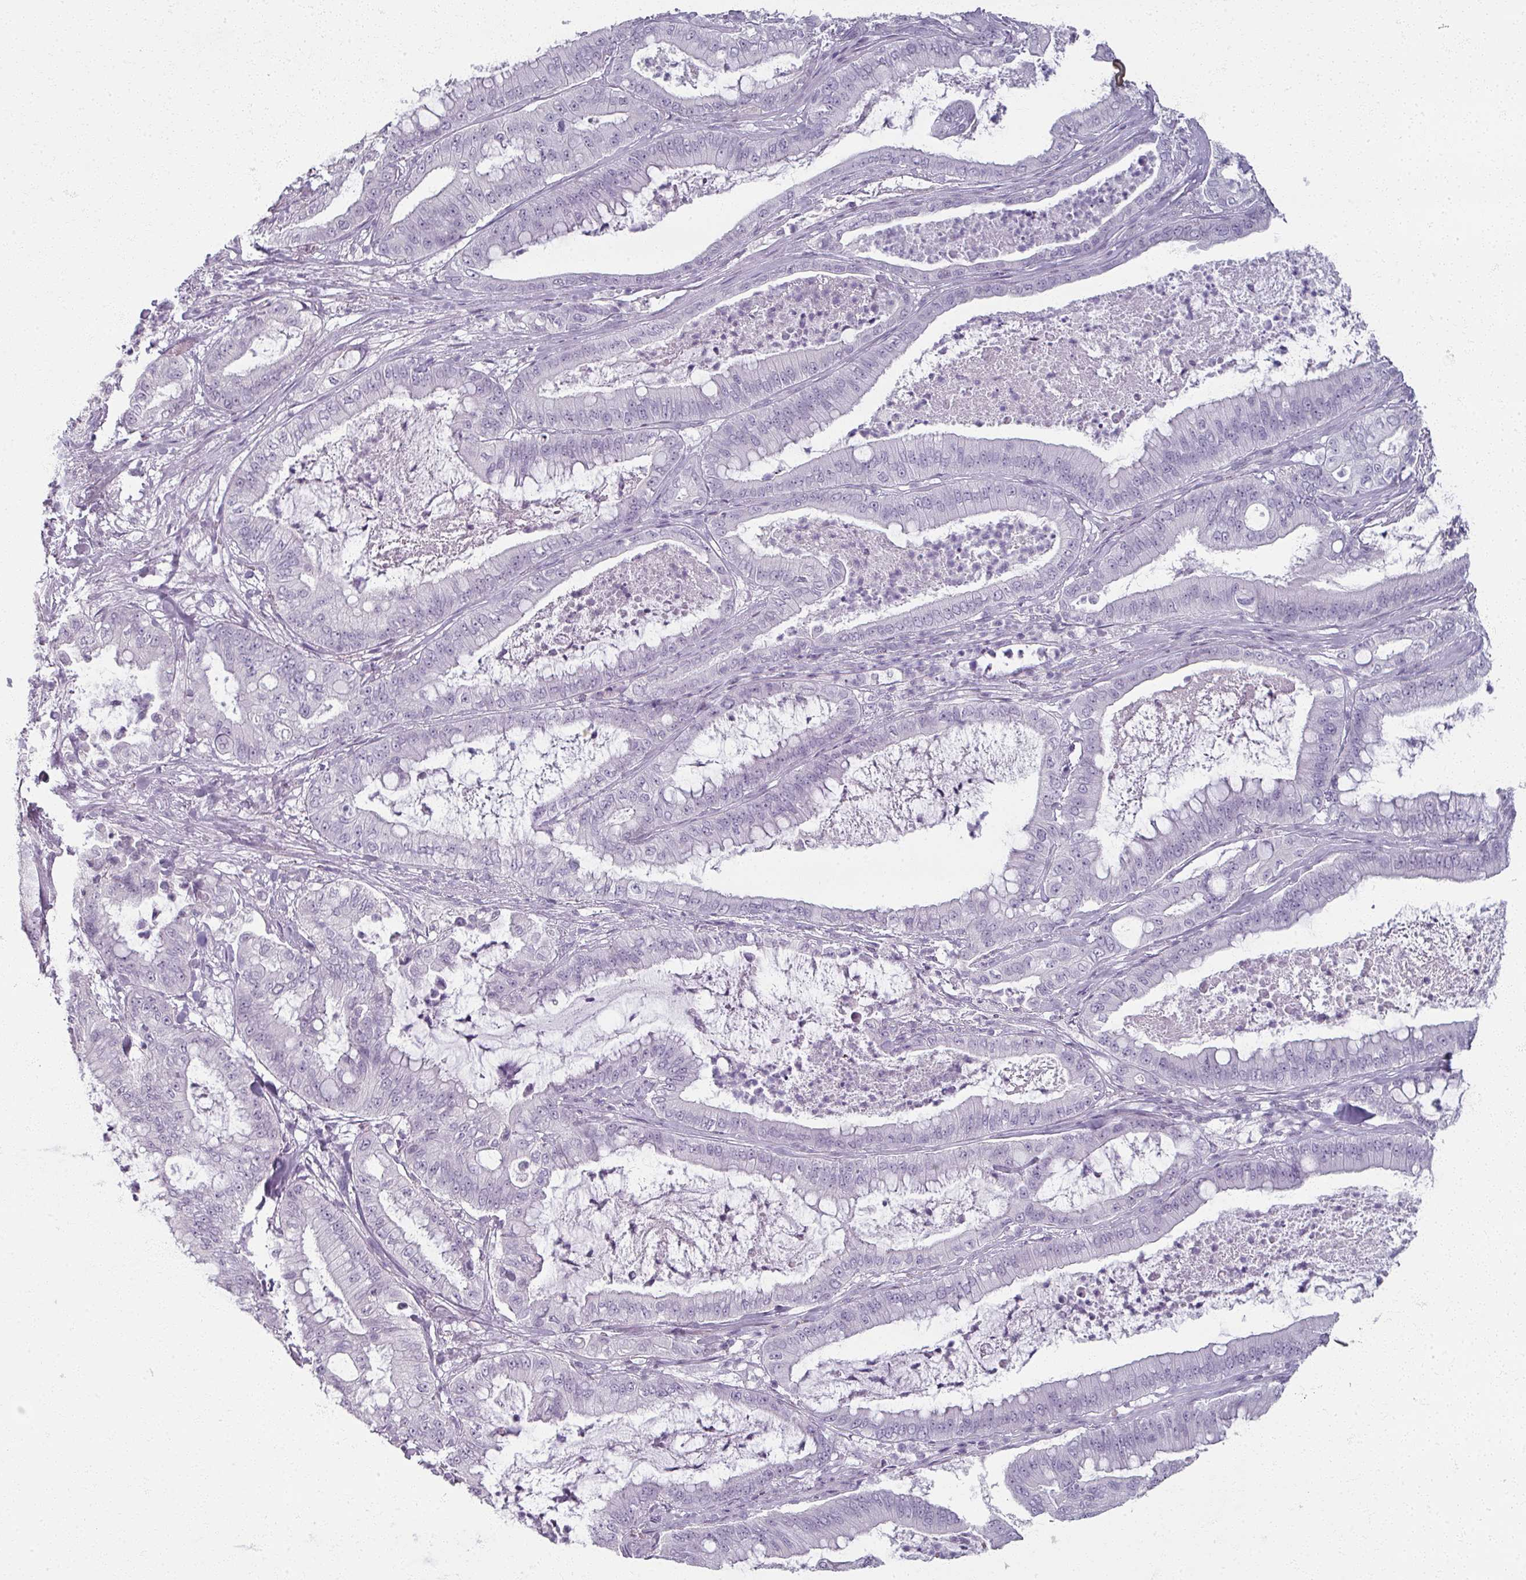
{"staining": {"intensity": "negative", "quantity": "none", "location": "none"}, "tissue": "pancreatic cancer", "cell_type": "Tumor cells", "image_type": "cancer", "snomed": [{"axis": "morphology", "description": "Adenocarcinoma, NOS"}, {"axis": "topography", "description": "Pancreas"}], "caption": "A high-resolution micrograph shows immunohistochemistry (IHC) staining of adenocarcinoma (pancreatic), which reveals no significant expression in tumor cells.", "gene": "RFPL2", "patient": {"sex": "male", "age": 71}}